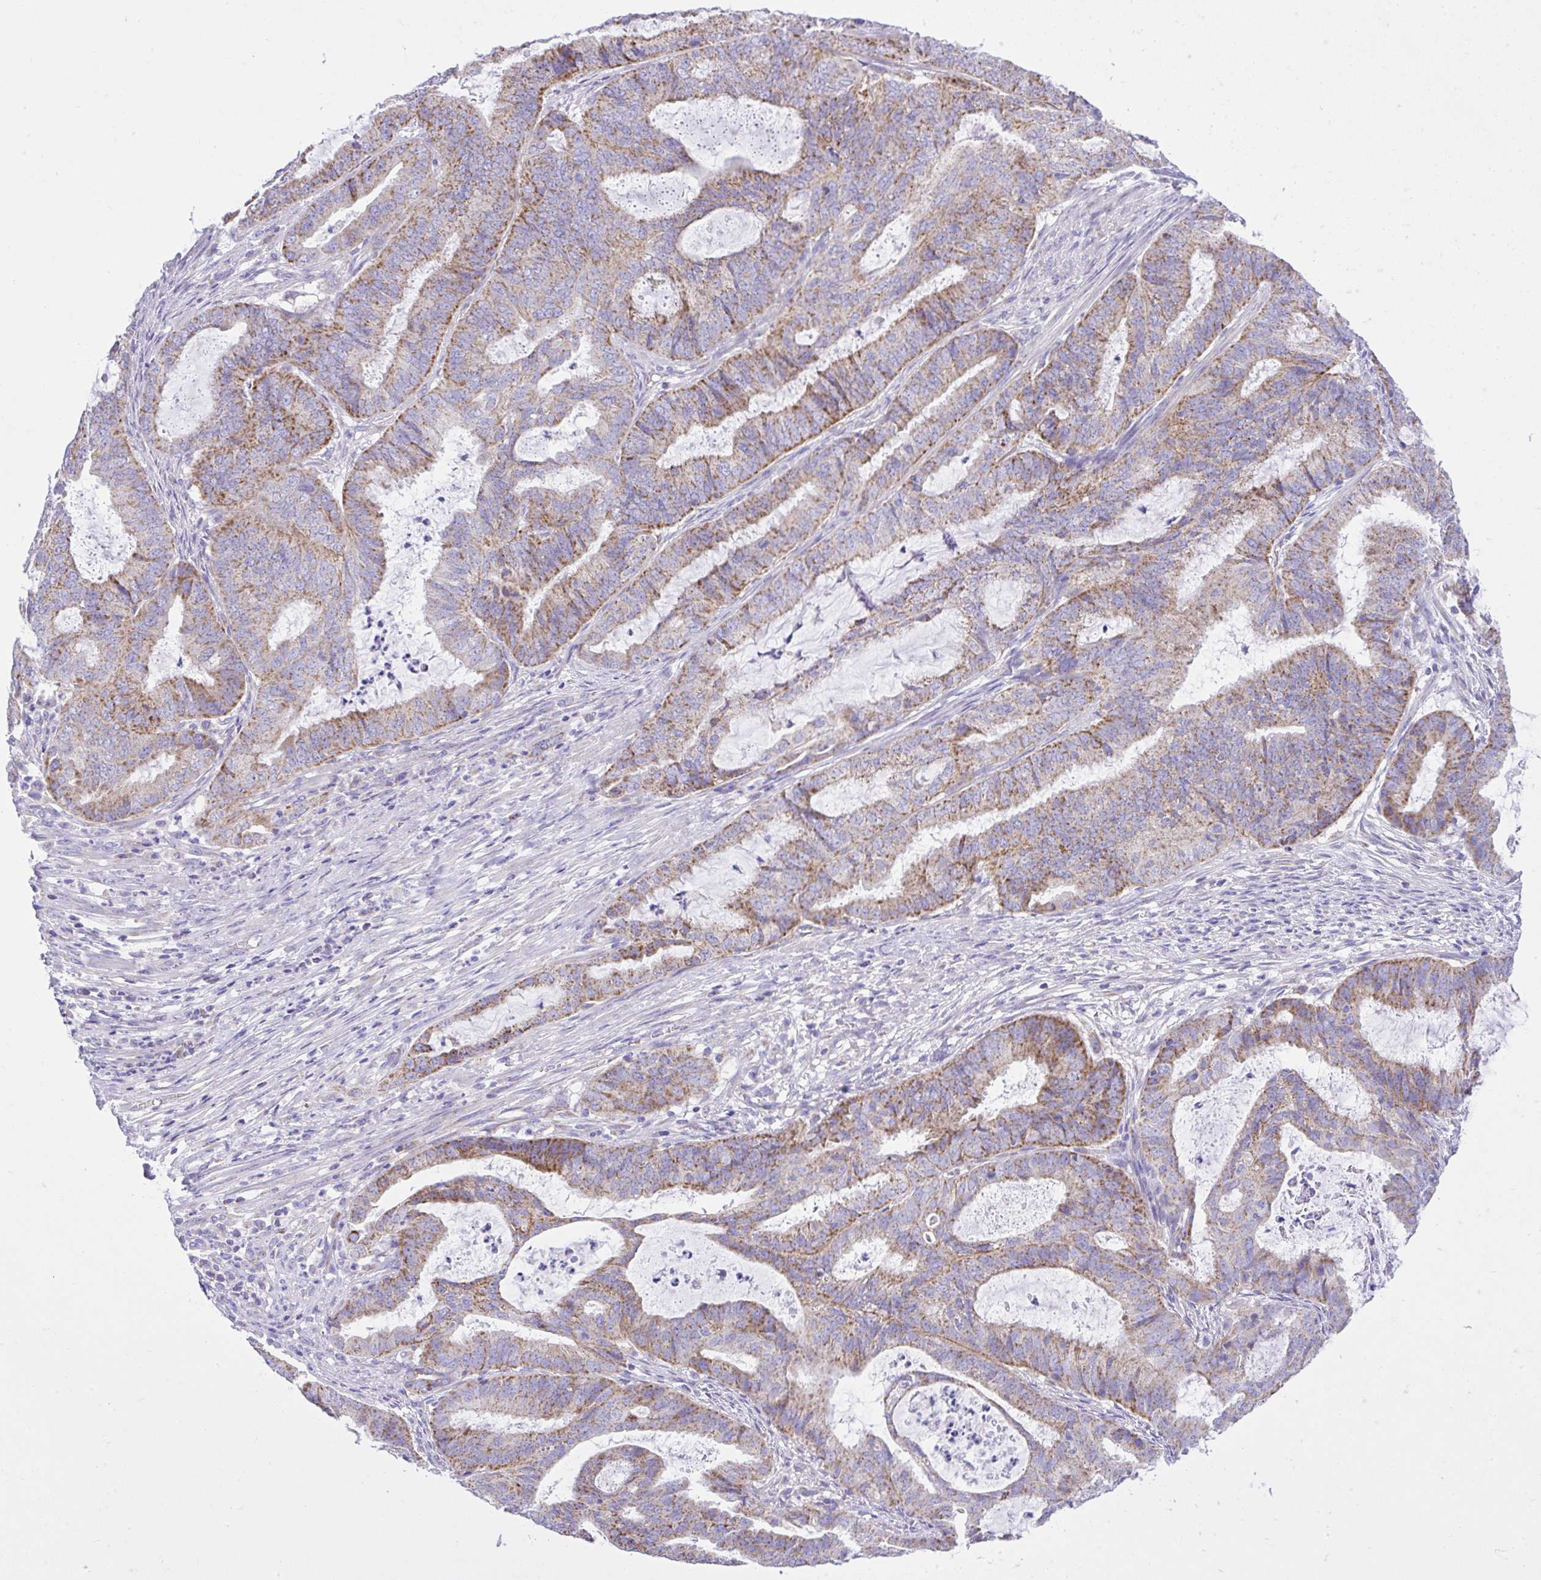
{"staining": {"intensity": "moderate", "quantity": "25%-75%", "location": "cytoplasmic/membranous"}, "tissue": "endometrial cancer", "cell_type": "Tumor cells", "image_type": "cancer", "snomed": [{"axis": "morphology", "description": "Adenocarcinoma, NOS"}, {"axis": "topography", "description": "Endometrium"}], "caption": "DAB immunohistochemical staining of endometrial cancer (adenocarcinoma) exhibits moderate cytoplasmic/membranous protein positivity in approximately 25%-75% of tumor cells.", "gene": "SLC13A1", "patient": {"sex": "female", "age": 51}}